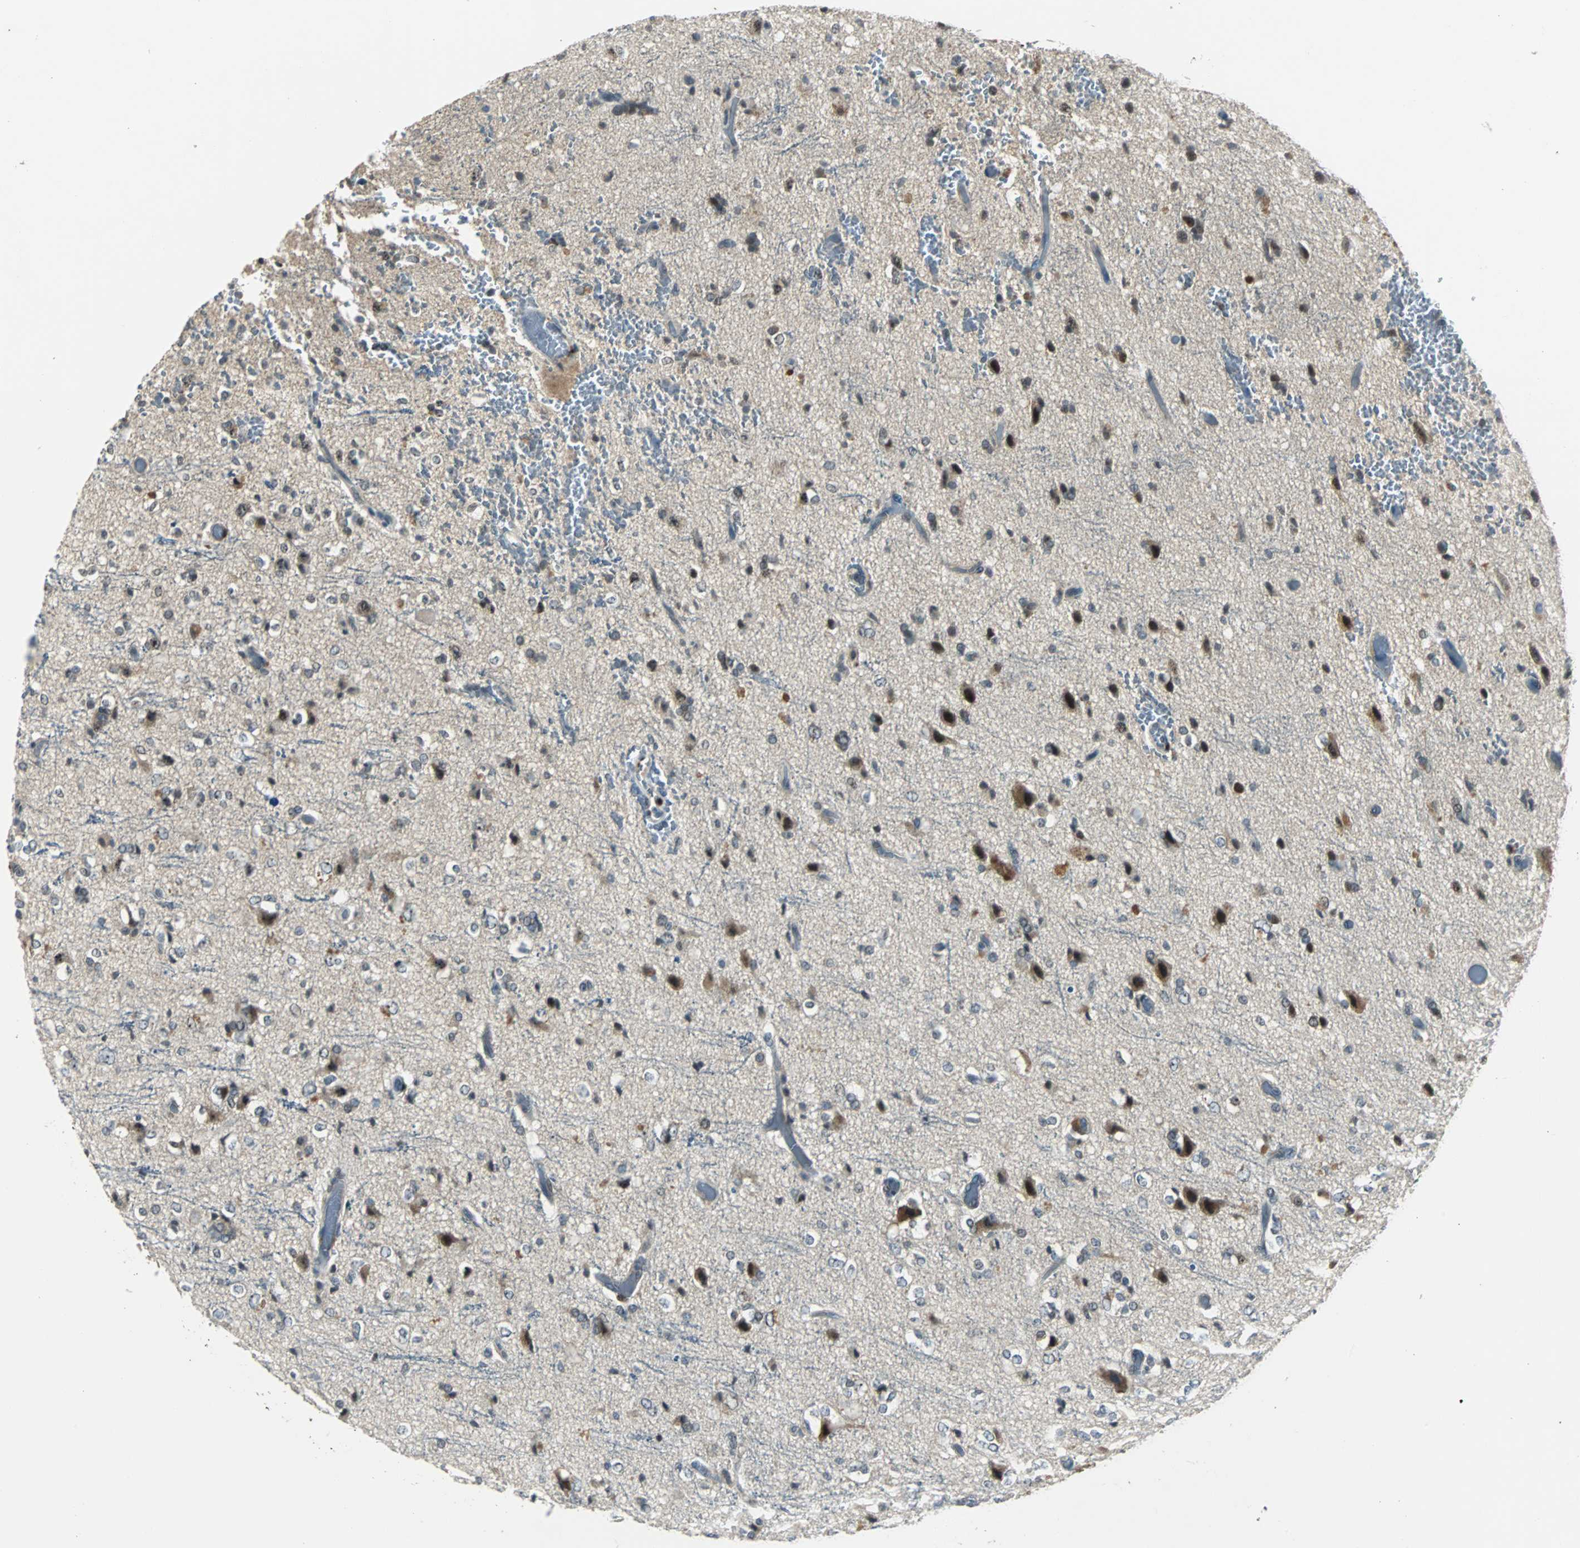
{"staining": {"intensity": "moderate", "quantity": "<25%", "location": "cytoplasmic/membranous,nuclear"}, "tissue": "glioma", "cell_type": "Tumor cells", "image_type": "cancer", "snomed": [{"axis": "morphology", "description": "Glioma, malignant, High grade"}, {"axis": "topography", "description": "Brain"}], "caption": "Immunohistochemistry (IHC) (DAB (3,3'-diaminobenzidine)) staining of glioma reveals moderate cytoplasmic/membranous and nuclear protein positivity in about <25% of tumor cells. (Brightfield microscopy of DAB IHC at high magnification).", "gene": "FHL2", "patient": {"sex": "male", "age": 47}}